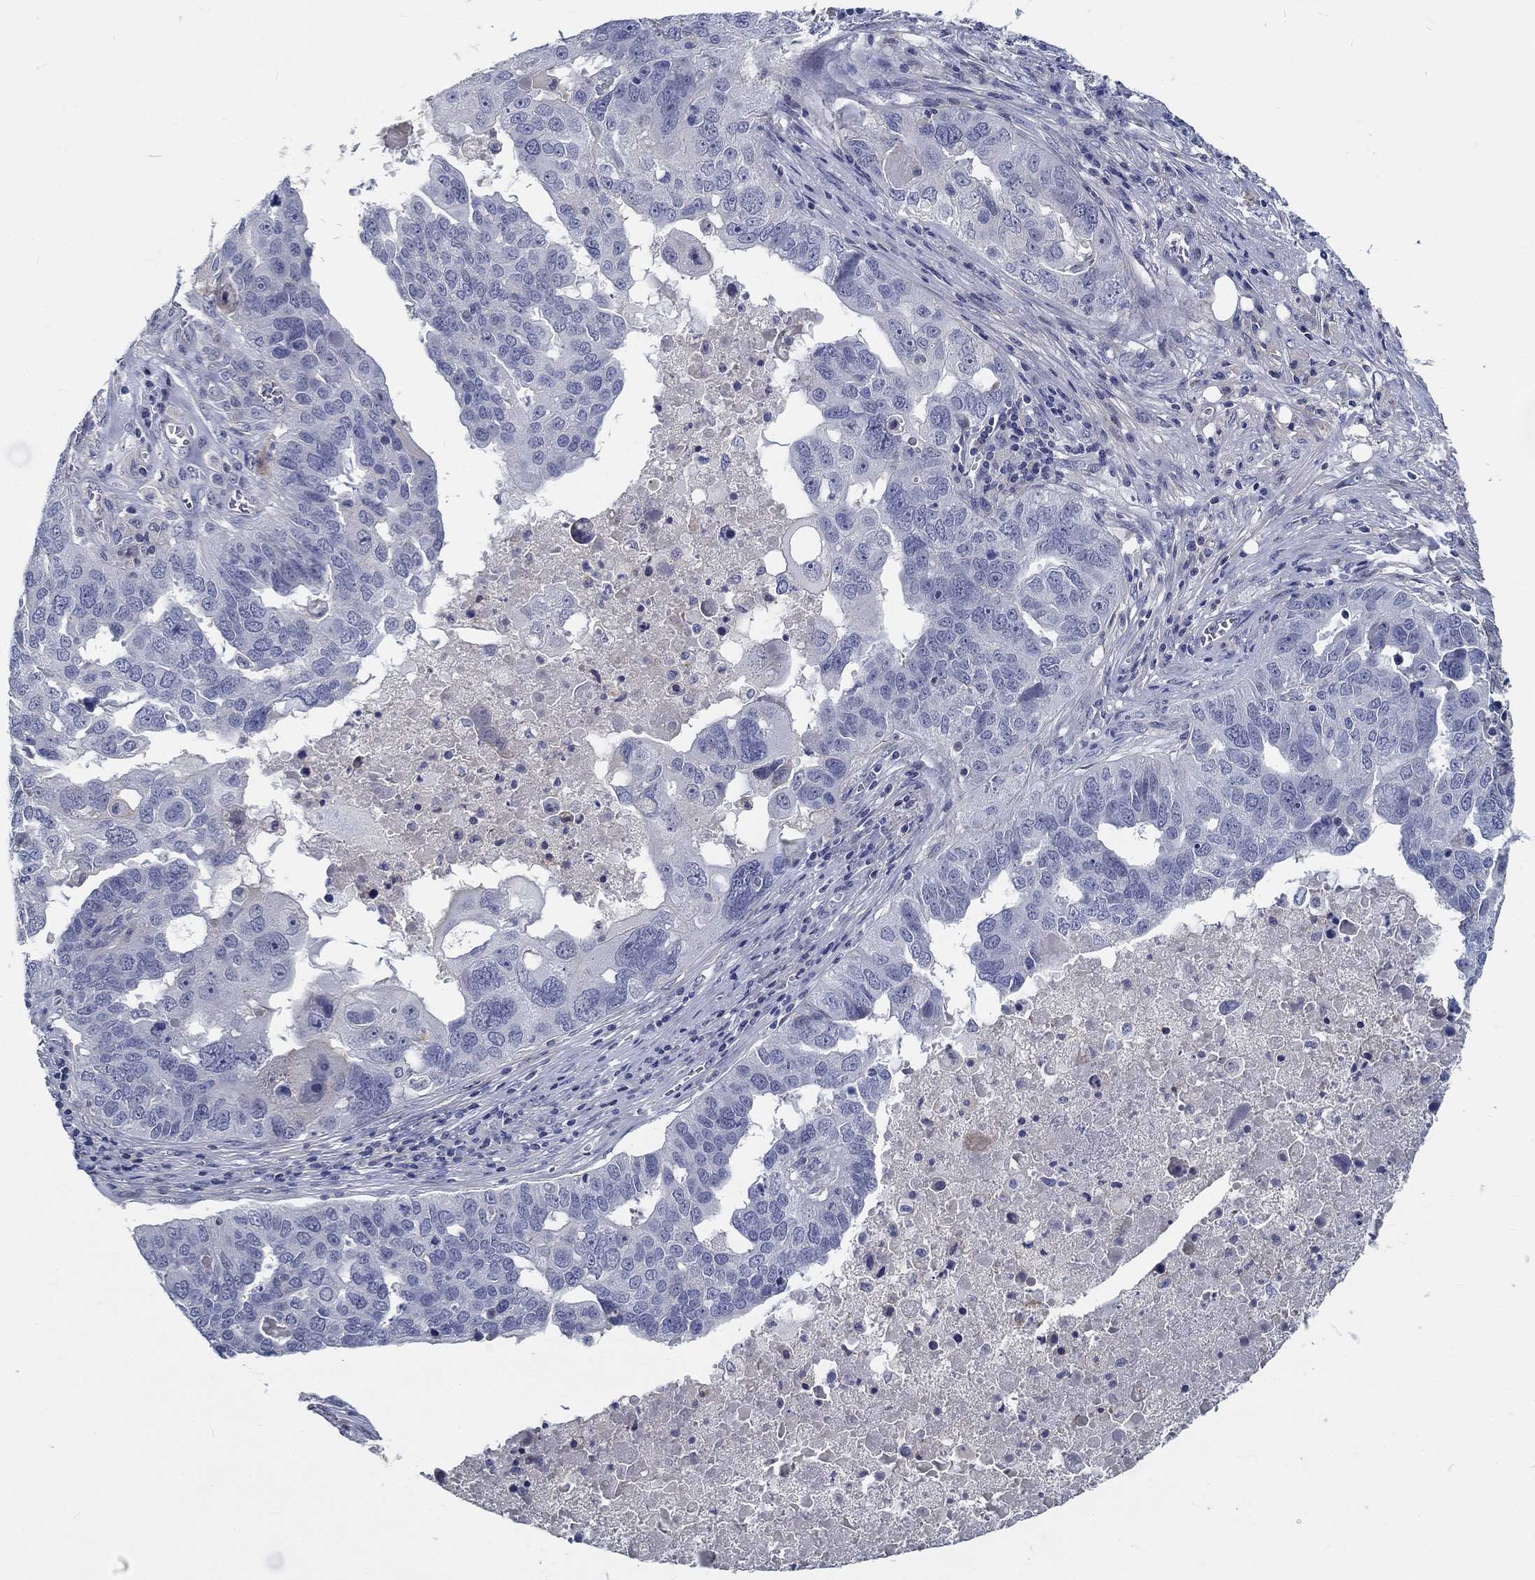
{"staining": {"intensity": "negative", "quantity": "none", "location": "none"}, "tissue": "ovarian cancer", "cell_type": "Tumor cells", "image_type": "cancer", "snomed": [{"axis": "morphology", "description": "Carcinoma, endometroid"}, {"axis": "topography", "description": "Soft tissue"}, {"axis": "topography", "description": "Ovary"}], "caption": "There is no significant expression in tumor cells of ovarian cancer (endometroid carcinoma). The staining is performed using DAB (3,3'-diaminobenzidine) brown chromogen with nuclei counter-stained in using hematoxylin.", "gene": "MYBPC1", "patient": {"sex": "female", "age": 52}}